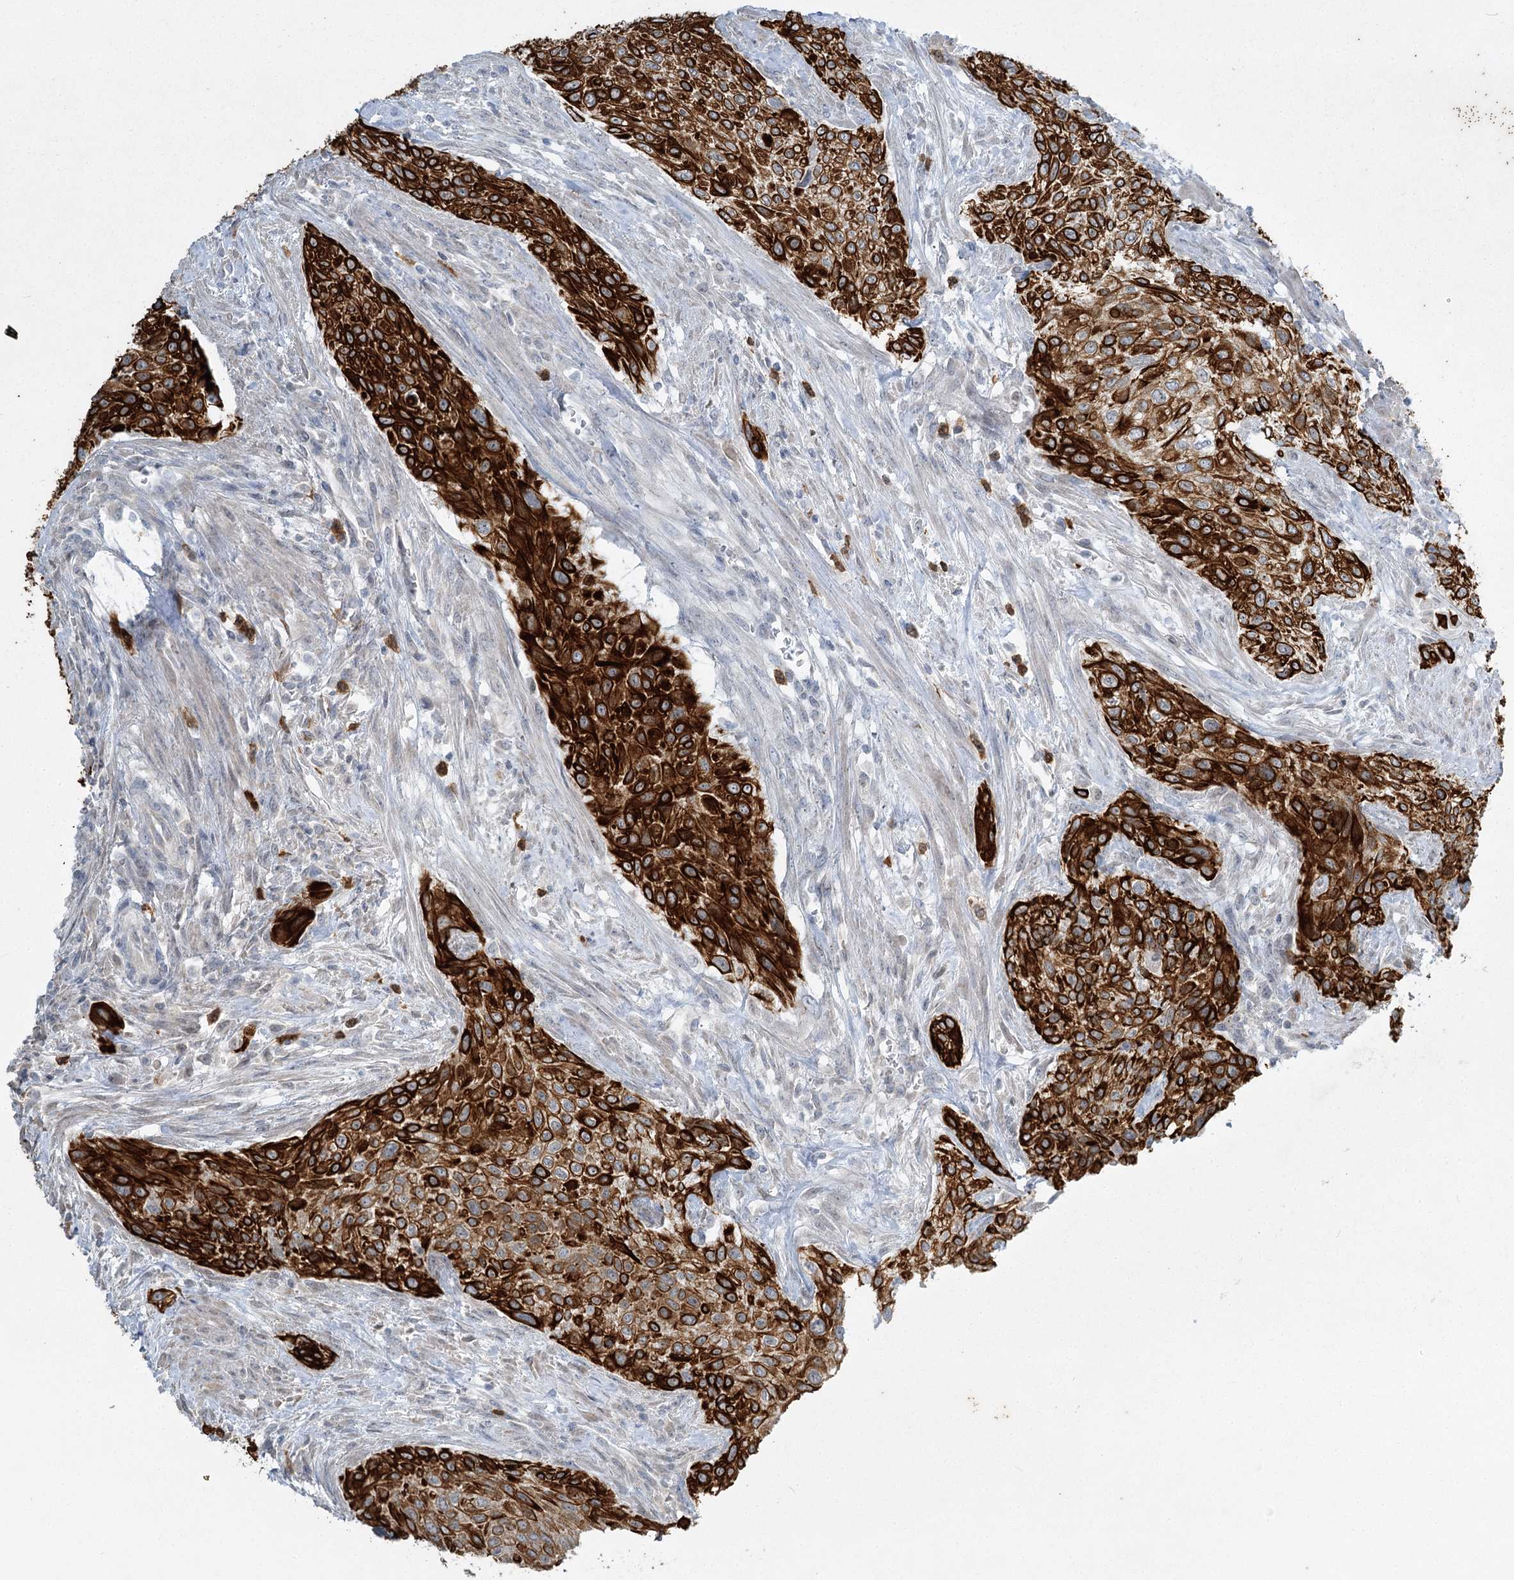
{"staining": {"intensity": "strong", "quantity": ">75%", "location": "cytoplasmic/membranous"}, "tissue": "urothelial cancer", "cell_type": "Tumor cells", "image_type": "cancer", "snomed": [{"axis": "morphology", "description": "Normal tissue, NOS"}, {"axis": "morphology", "description": "Urothelial carcinoma, NOS"}, {"axis": "topography", "description": "Urinary bladder"}, {"axis": "topography", "description": "Peripheral nerve tissue"}], "caption": "Human urothelial cancer stained with a brown dye displays strong cytoplasmic/membranous positive positivity in approximately >75% of tumor cells.", "gene": "ABITRAM", "patient": {"sex": "male", "age": 35}}